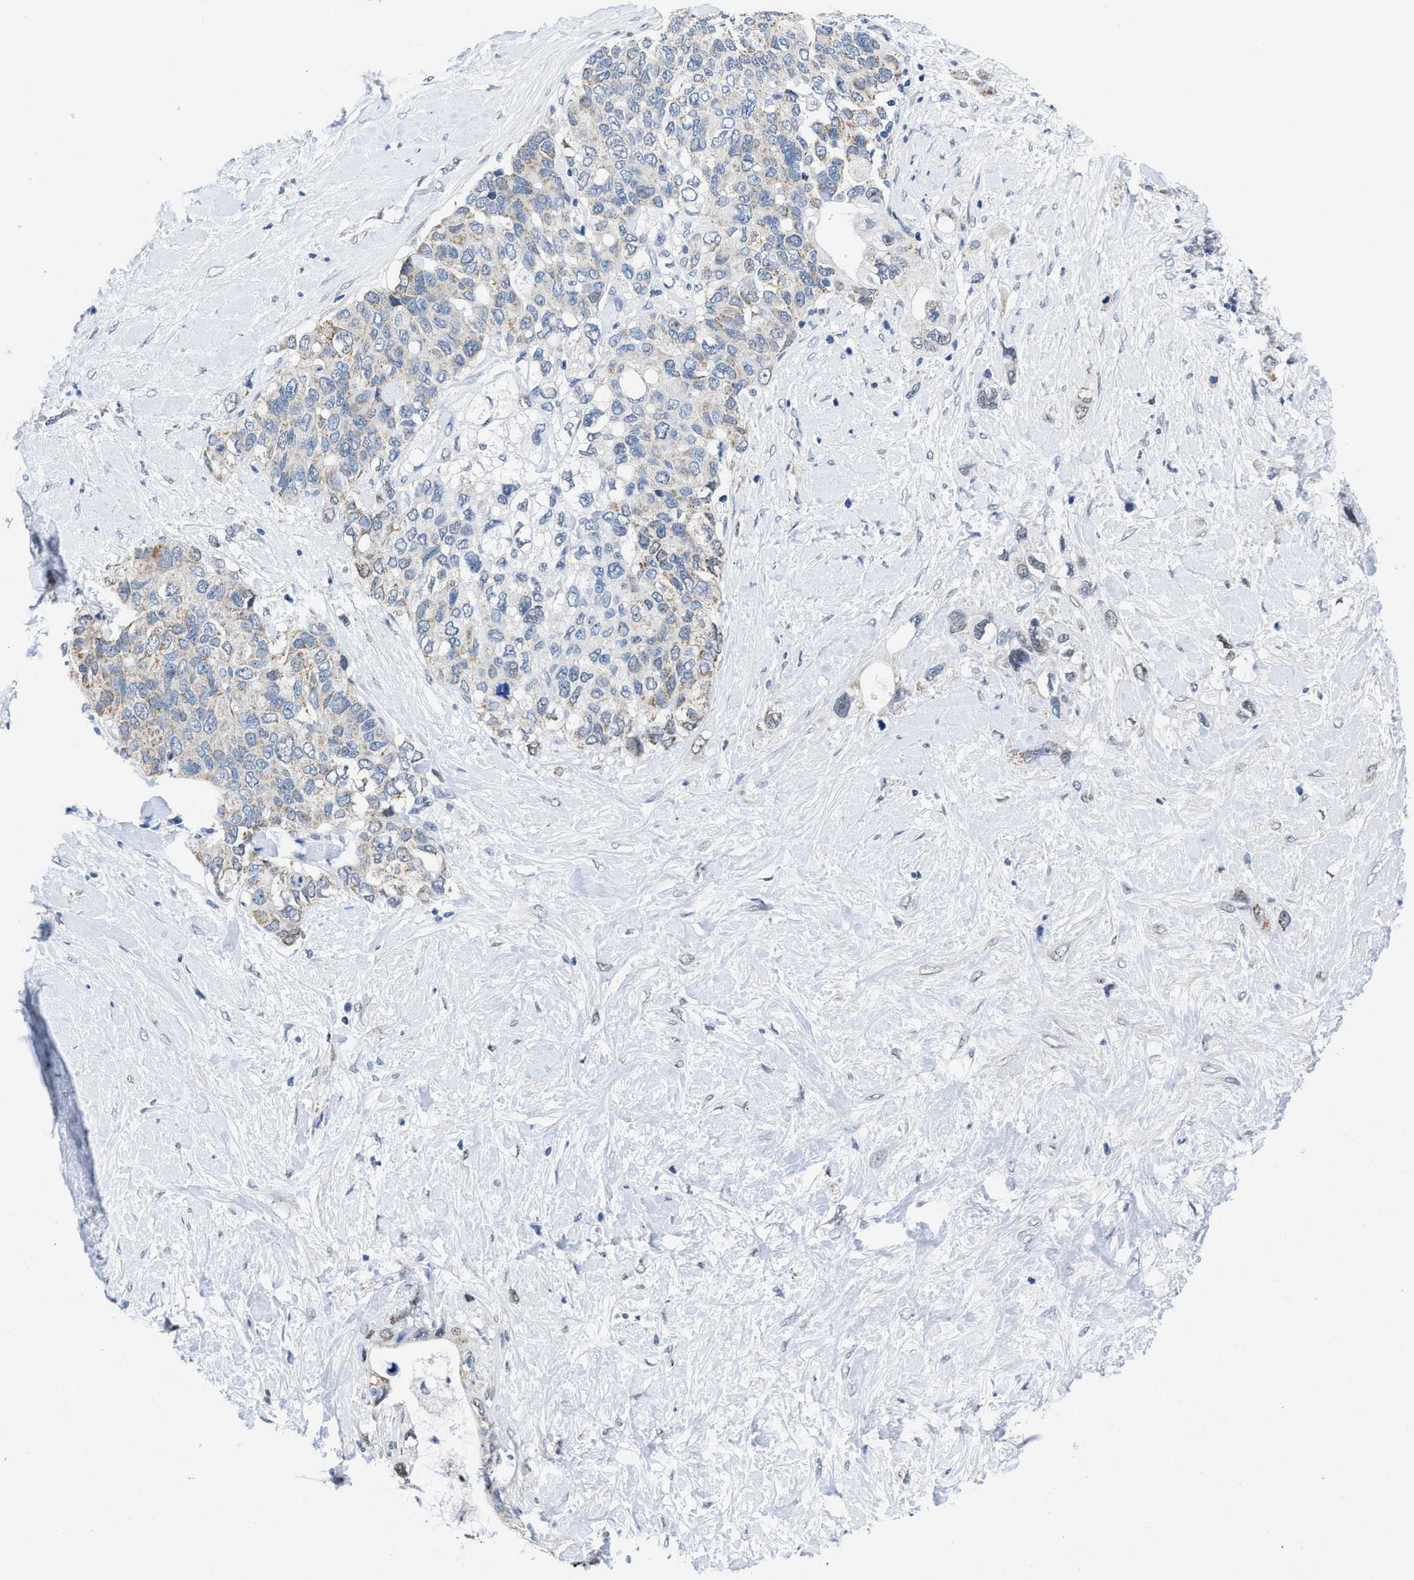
{"staining": {"intensity": "weak", "quantity": "25%-75%", "location": "cytoplasmic/membranous"}, "tissue": "pancreatic cancer", "cell_type": "Tumor cells", "image_type": "cancer", "snomed": [{"axis": "morphology", "description": "Adenocarcinoma, NOS"}, {"axis": "topography", "description": "Pancreas"}], "caption": "Pancreatic cancer tissue reveals weak cytoplasmic/membranous positivity in about 25%-75% of tumor cells (DAB (3,3'-diaminobenzidine) = brown stain, brightfield microscopy at high magnification).", "gene": "ID3", "patient": {"sex": "female", "age": 56}}